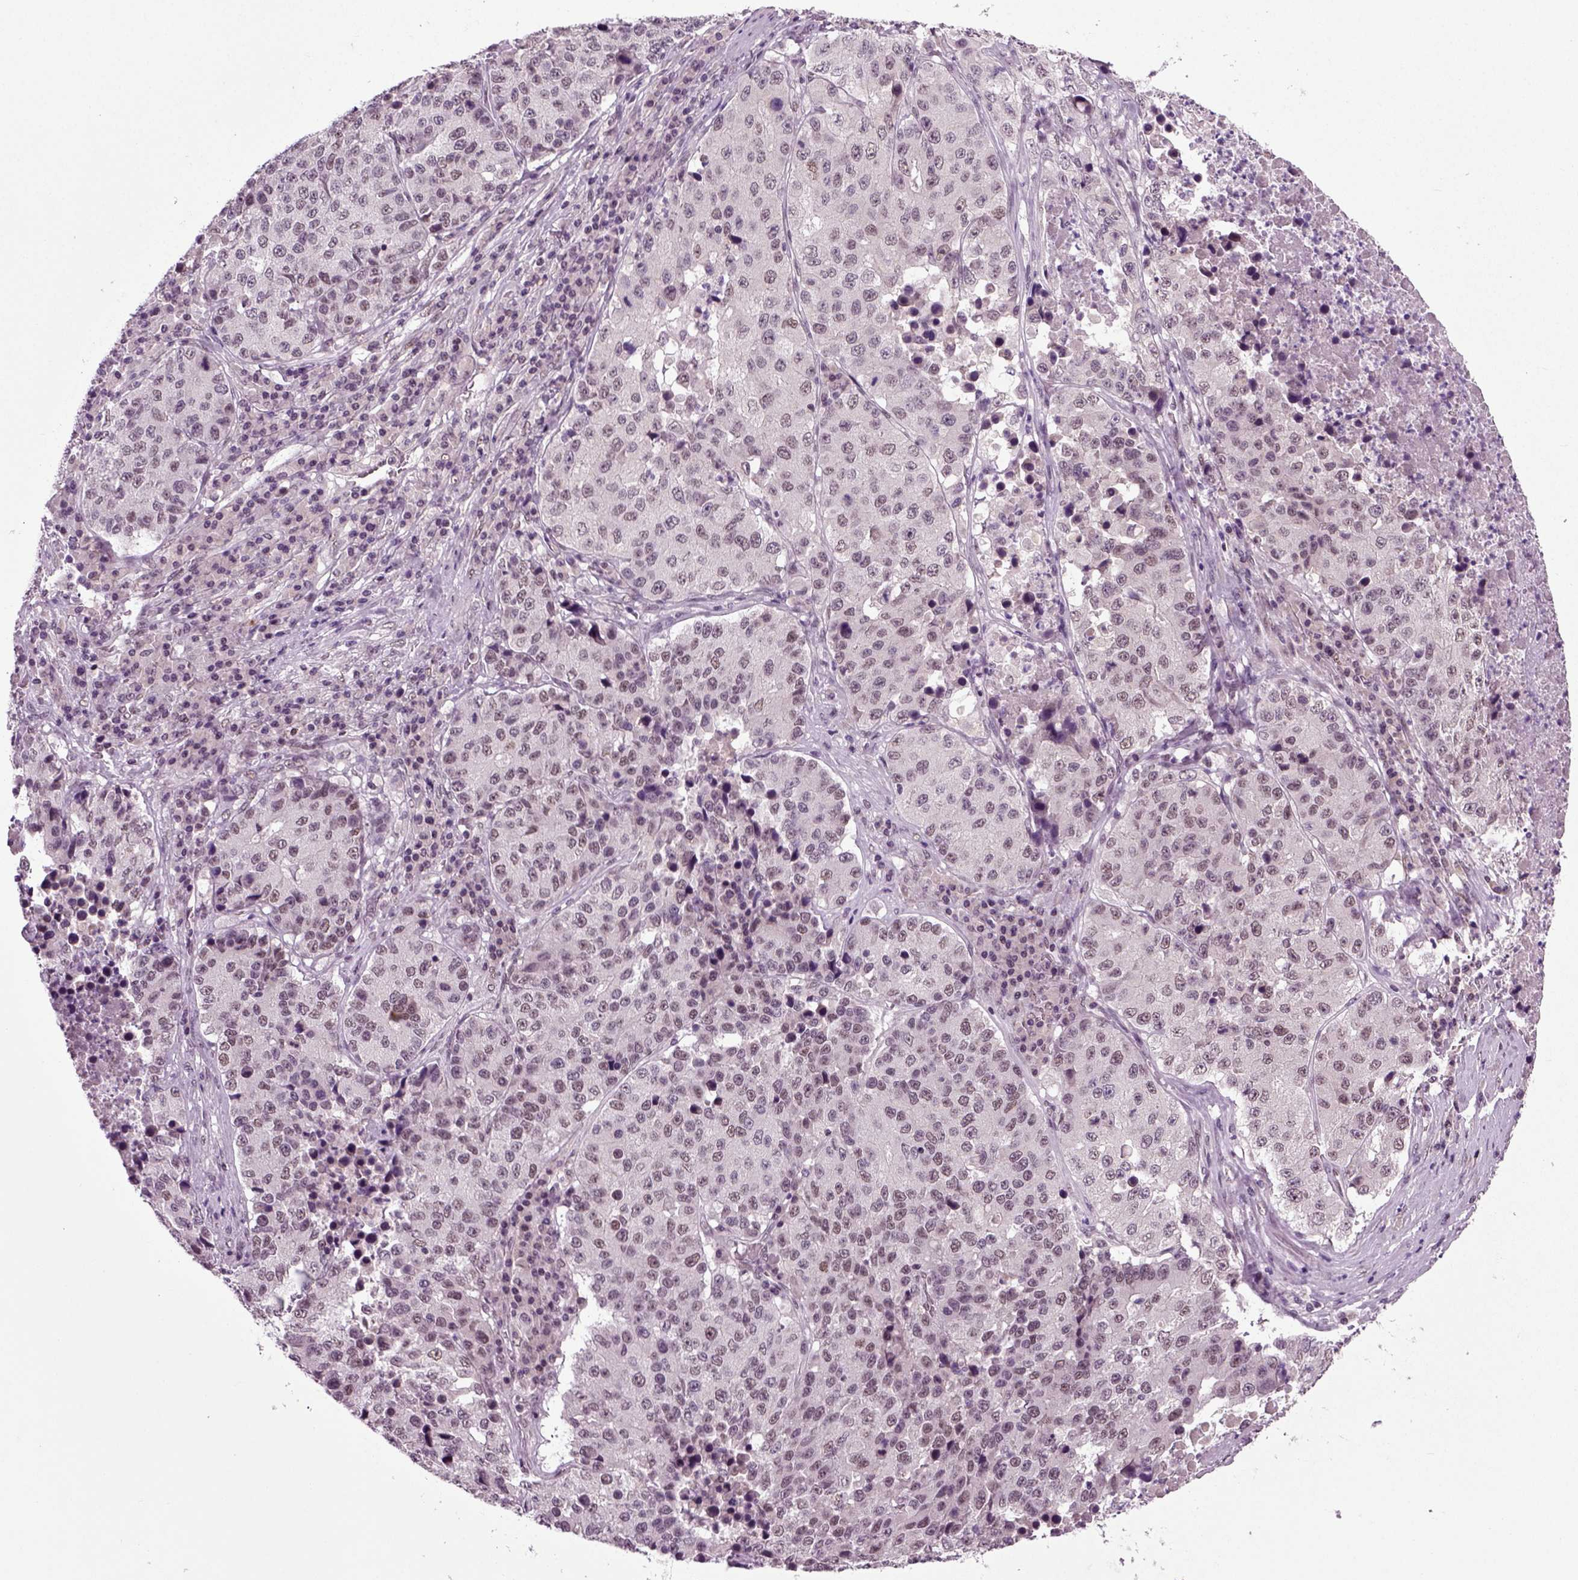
{"staining": {"intensity": "weak", "quantity": "<25%", "location": "nuclear"}, "tissue": "stomach cancer", "cell_type": "Tumor cells", "image_type": "cancer", "snomed": [{"axis": "morphology", "description": "Adenocarcinoma, NOS"}, {"axis": "topography", "description": "Stomach"}], "caption": "IHC image of human adenocarcinoma (stomach) stained for a protein (brown), which shows no positivity in tumor cells.", "gene": "RCOR3", "patient": {"sex": "male", "age": 71}}